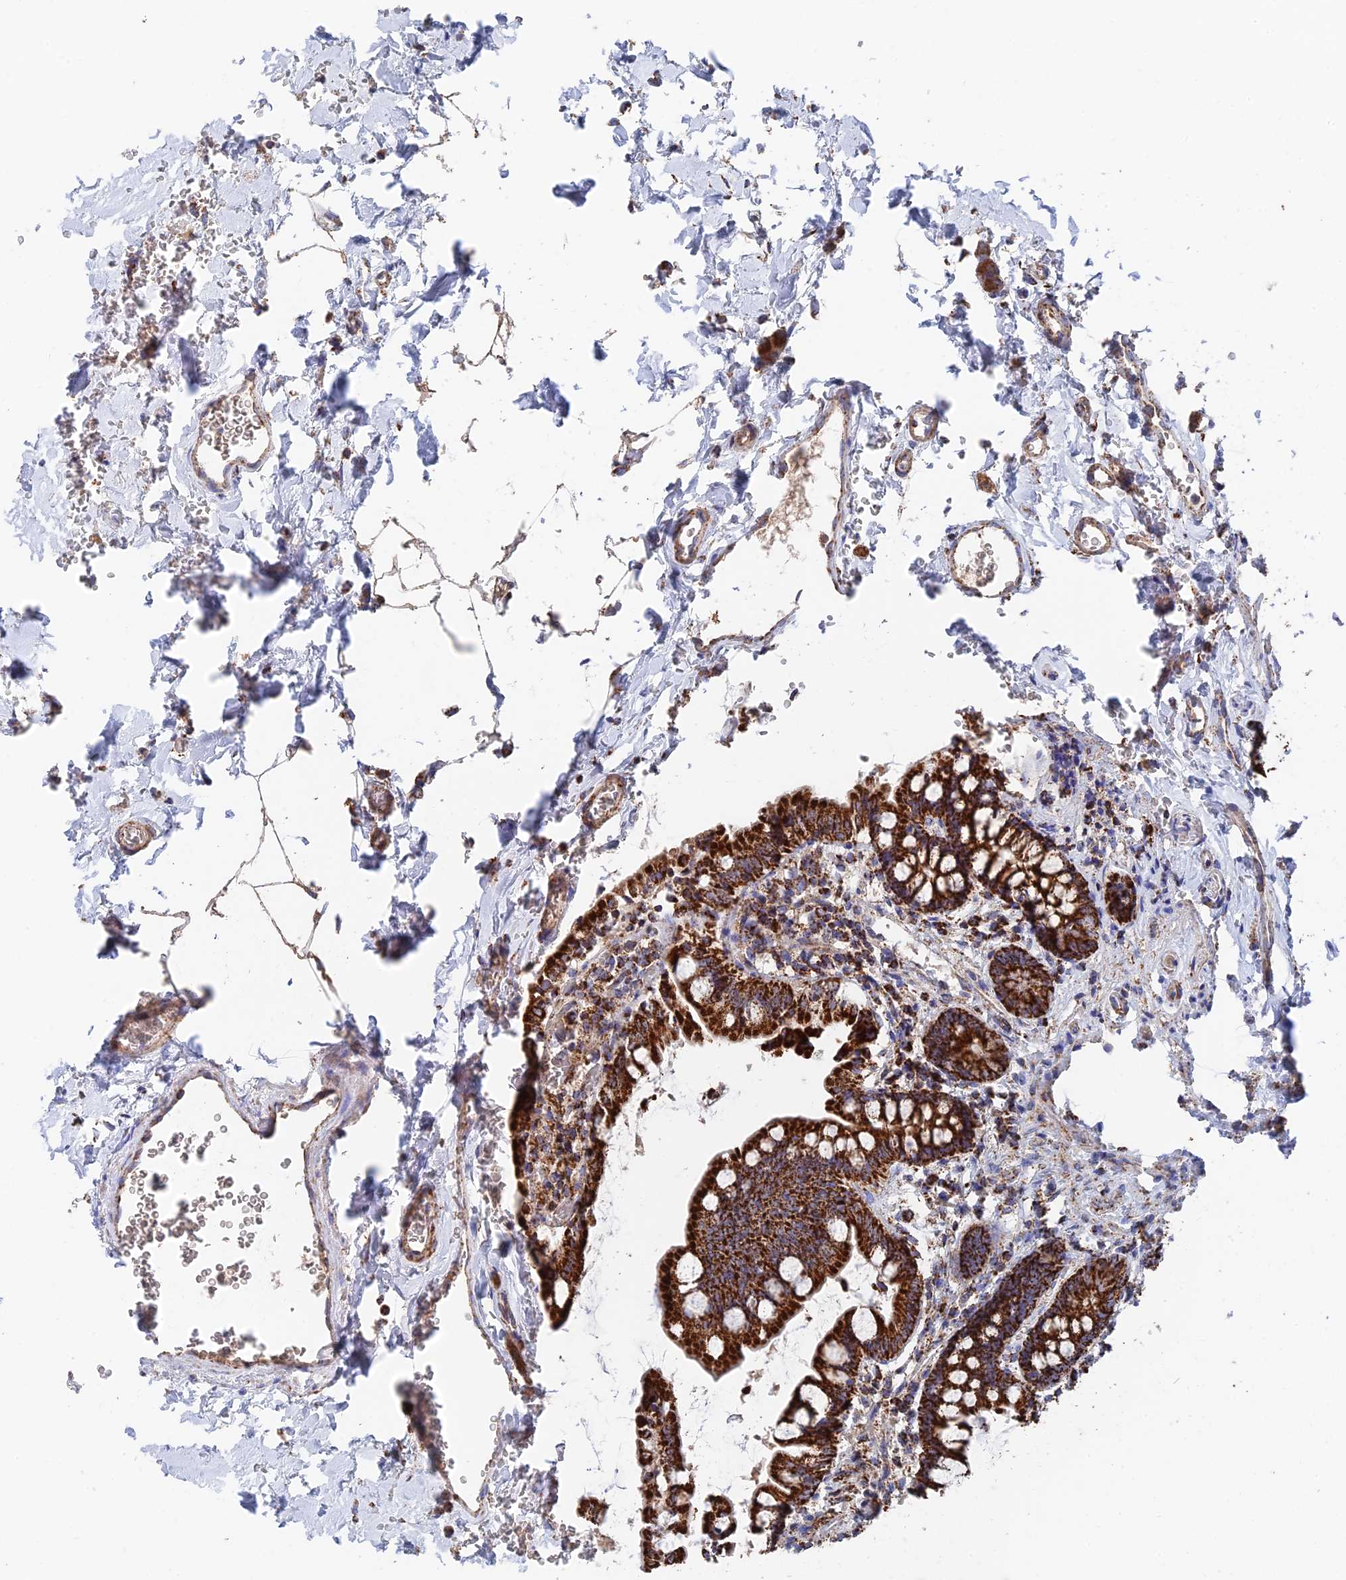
{"staining": {"intensity": "strong", "quantity": ">75%", "location": "cytoplasmic/membranous"}, "tissue": "small intestine", "cell_type": "Glandular cells", "image_type": "normal", "snomed": [{"axis": "morphology", "description": "Normal tissue, NOS"}, {"axis": "topography", "description": "Small intestine"}], "caption": "DAB immunohistochemical staining of benign human small intestine reveals strong cytoplasmic/membranous protein expression in approximately >75% of glandular cells.", "gene": "HAUS8", "patient": {"sex": "male", "age": 52}}